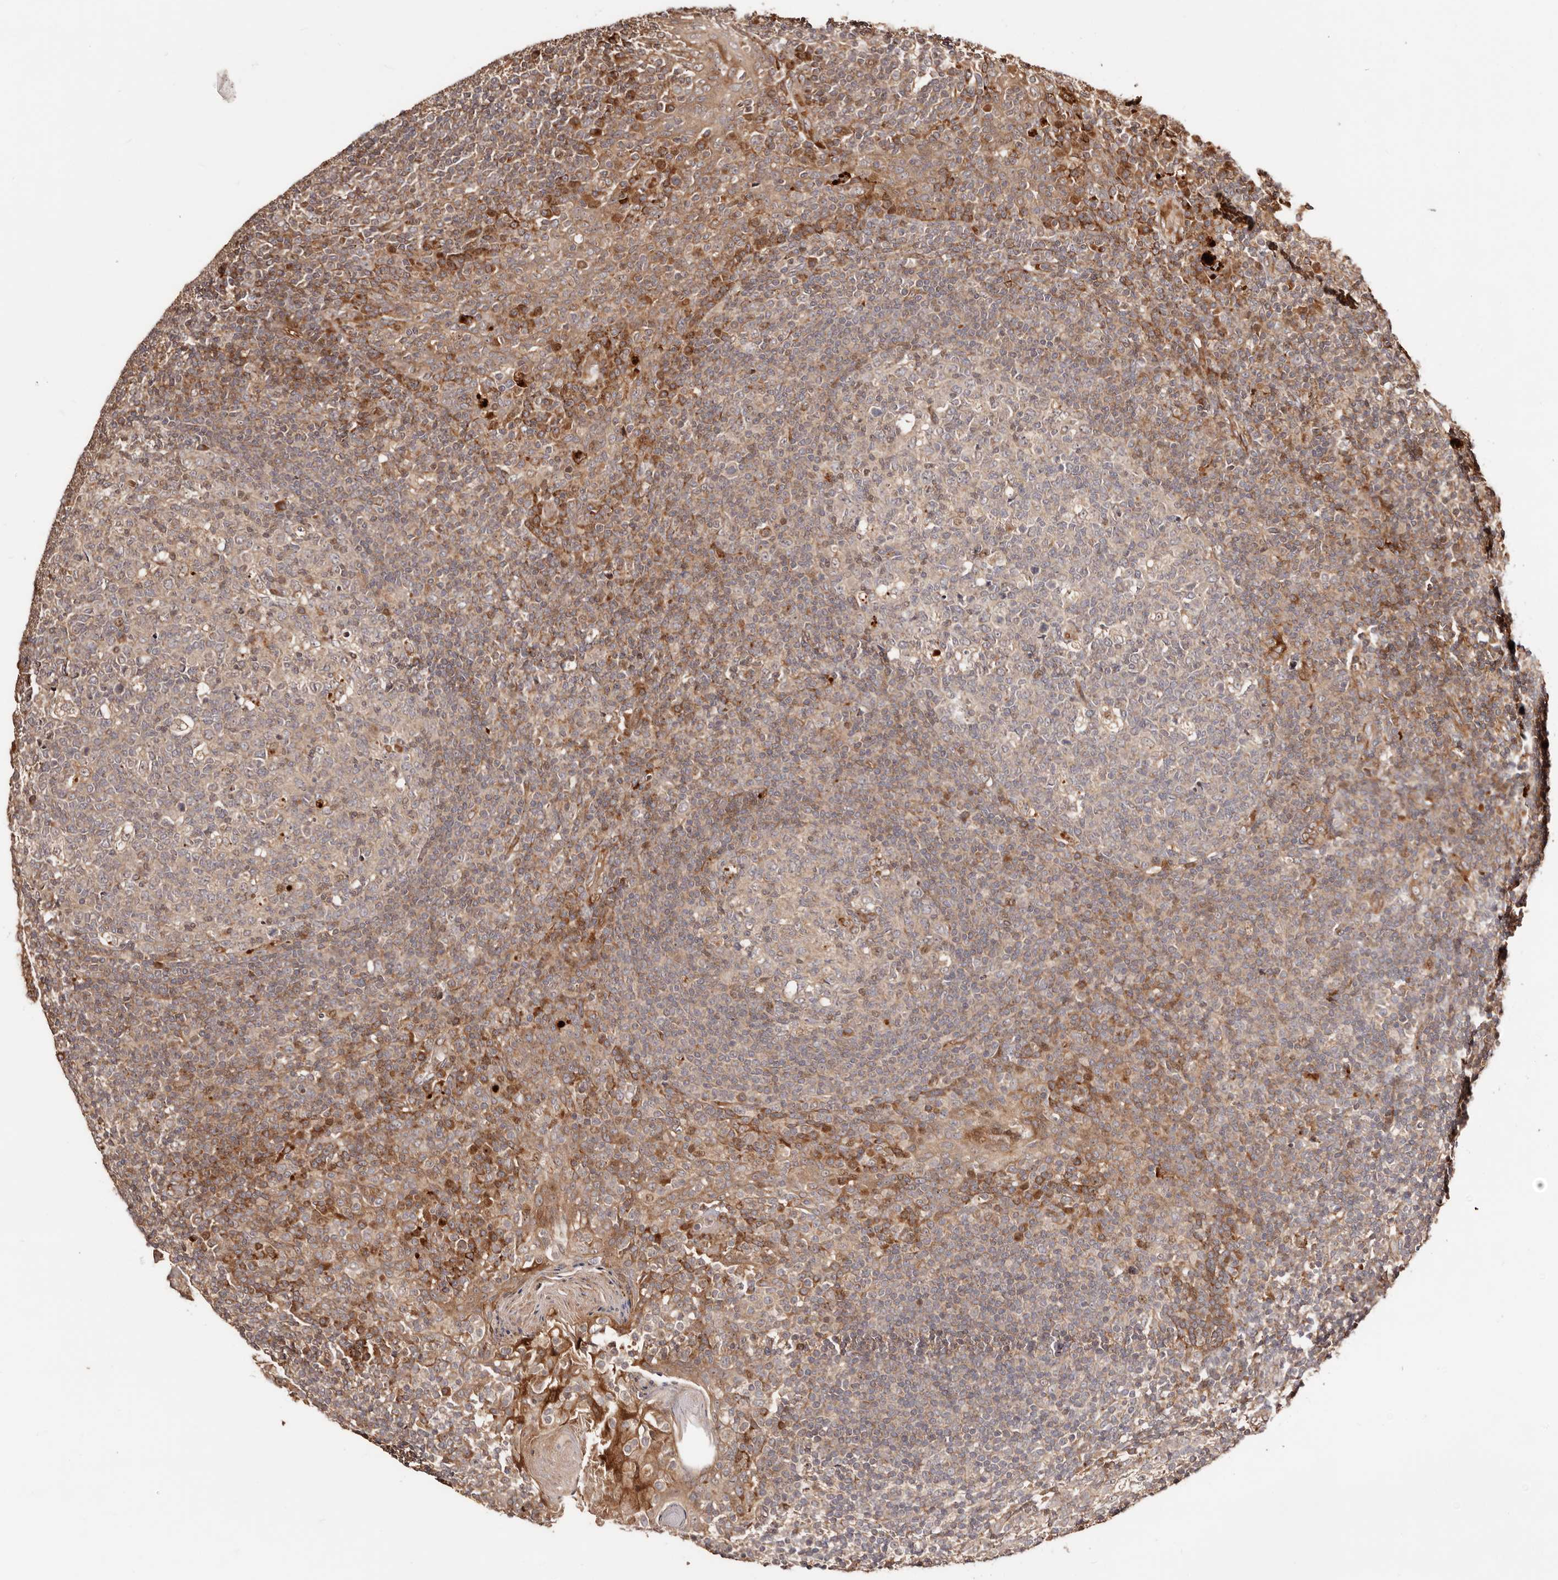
{"staining": {"intensity": "moderate", "quantity": "<25%", "location": "cytoplasmic/membranous,nuclear"}, "tissue": "tonsil", "cell_type": "Germinal center cells", "image_type": "normal", "snomed": [{"axis": "morphology", "description": "Normal tissue, NOS"}, {"axis": "topography", "description": "Tonsil"}], "caption": "This histopathology image displays unremarkable tonsil stained with IHC to label a protein in brown. The cytoplasmic/membranous,nuclear of germinal center cells show moderate positivity for the protein. Nuclei are counter-stained blue.", "gene": "PTPN22", "patient": {"sex": "female", "age": 19}}